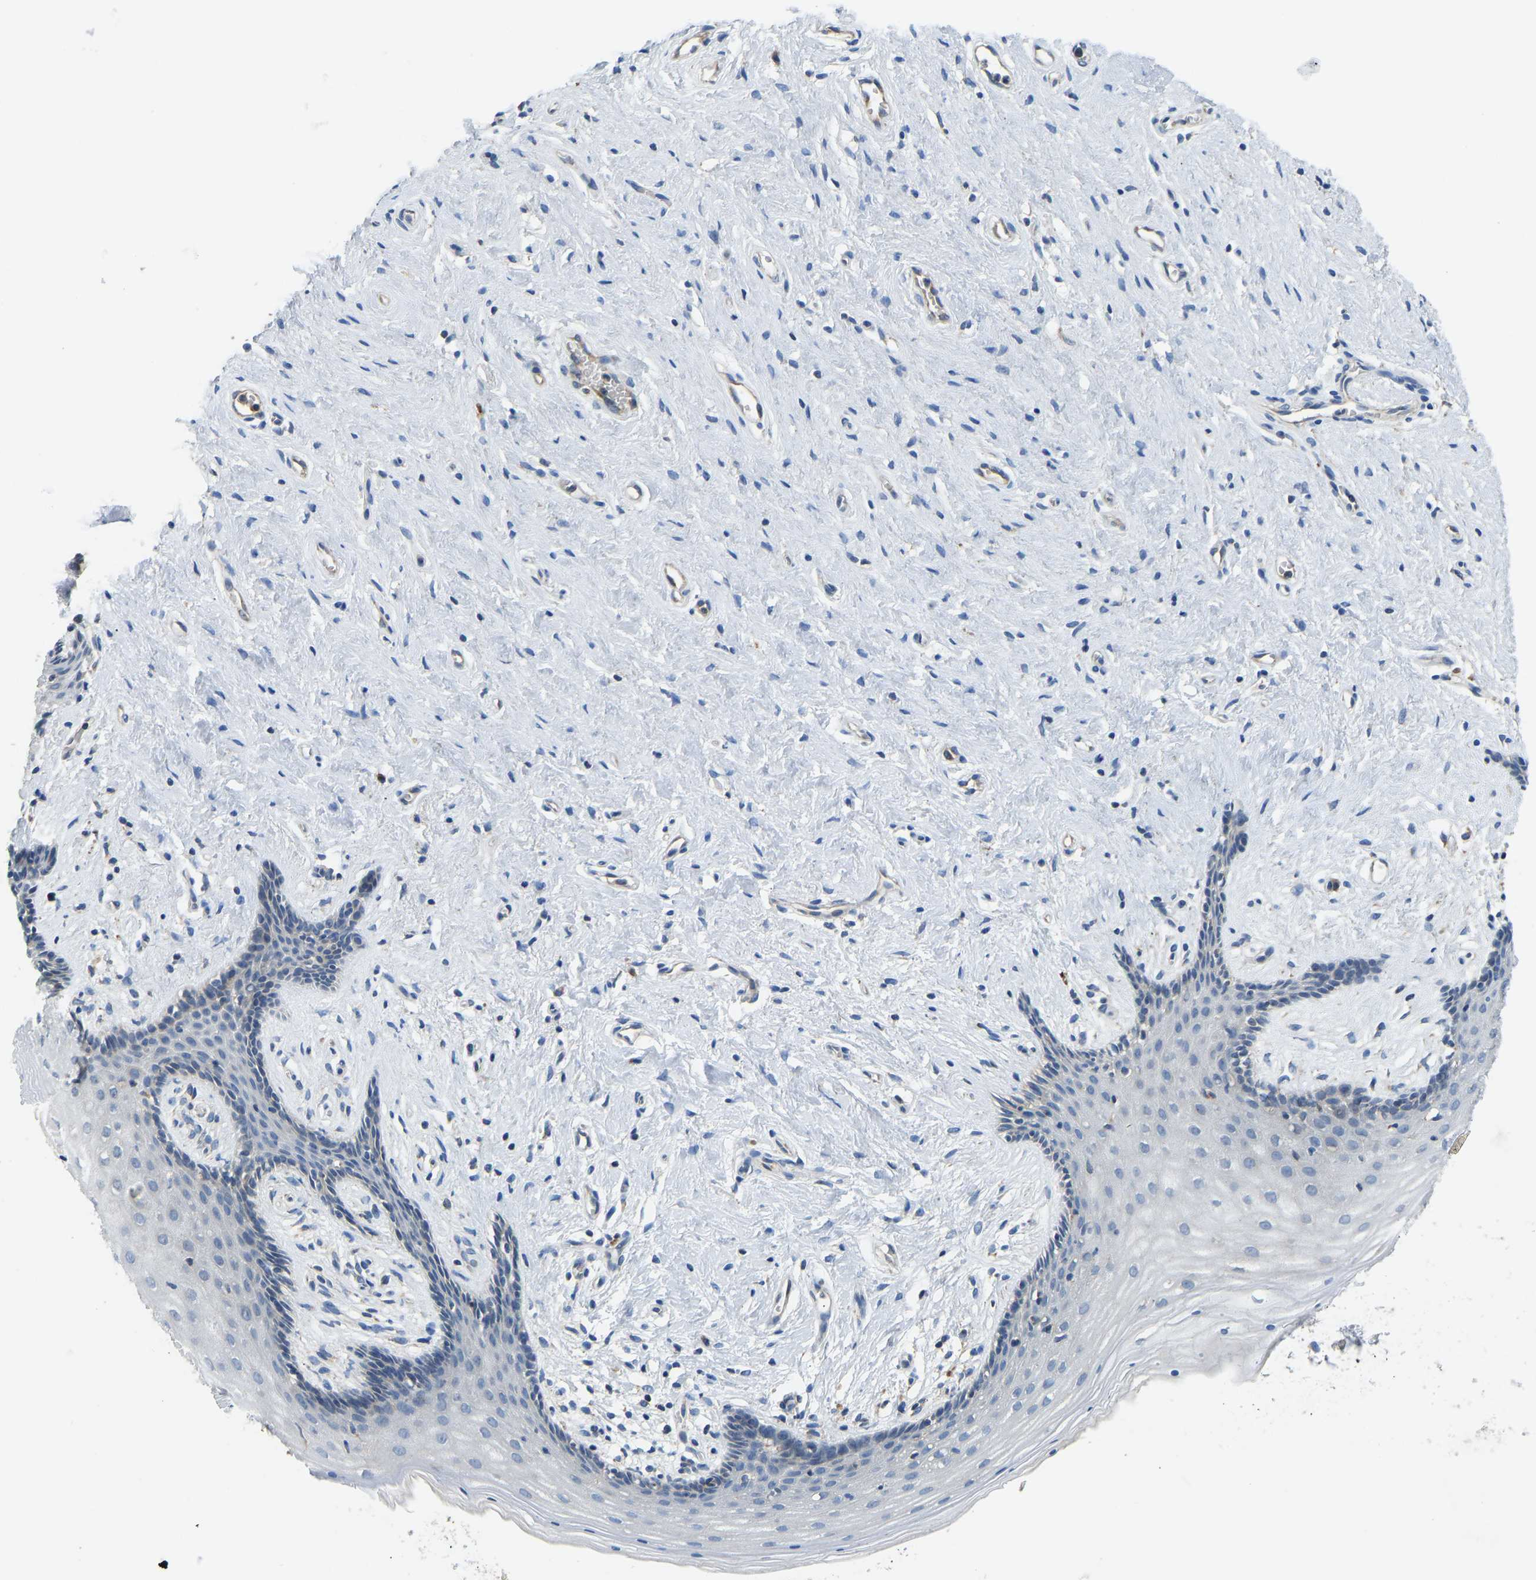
{"staining": {"intensity": "negative", "quantity": "none", "location": "none"}, "tissue": "vagina", "cell_type": "Squamous epithelial cells", "image_type": "normal", "snomed": [{"axis": "morphology", "description": "Normal tissue, NOS"}, {"axis": "topography", "description": "Vagina"}], "caption": "Immunohistochemistry of unremarkable vagina displays no expression in squamous epithelial cells.", "gene": "RBP1", "patient": {"sex": "female", "age": 44}}